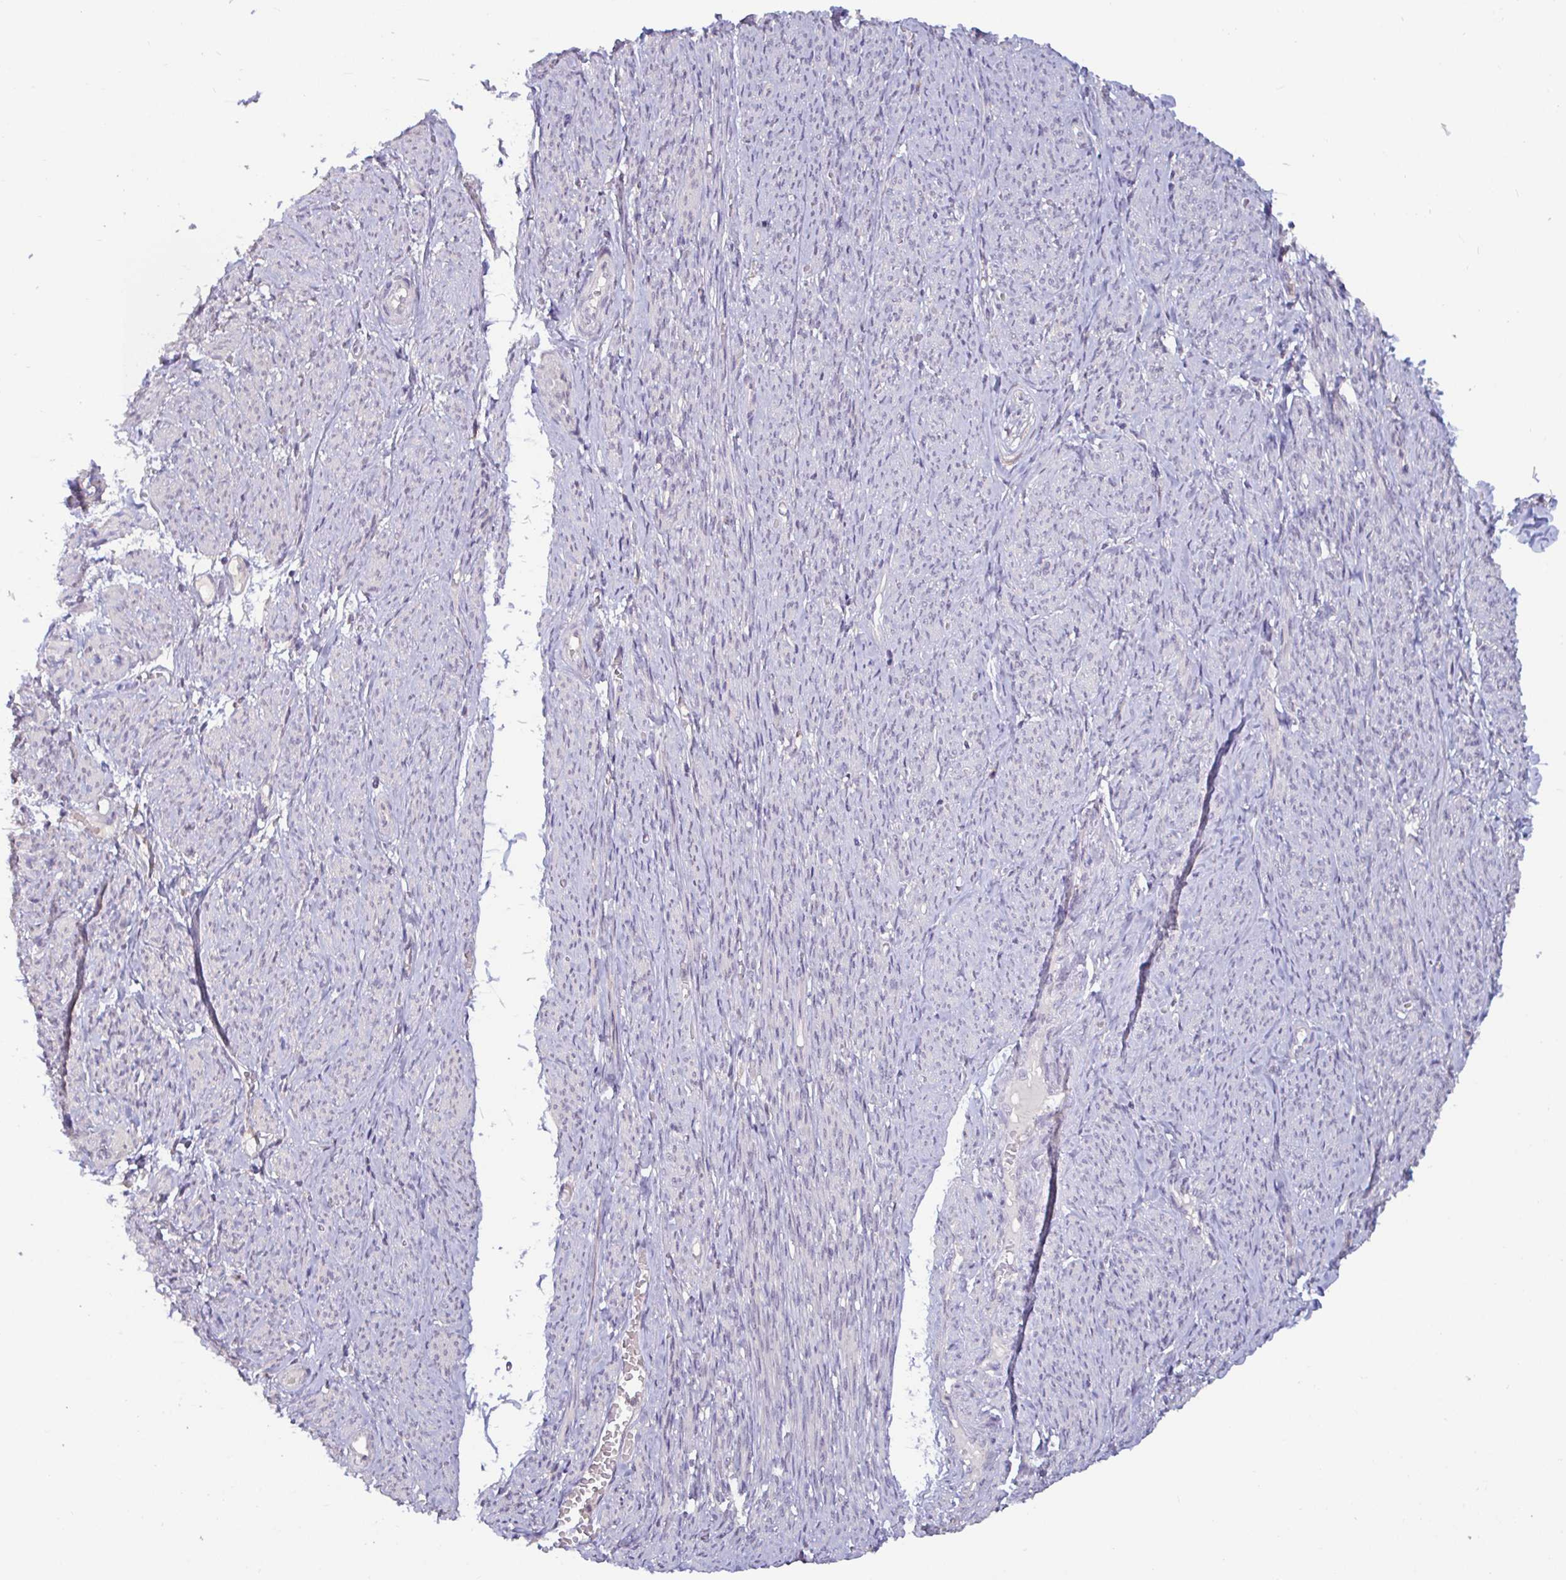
{"staining": {"intensity": "negative", "quantity": "none", "location": "none"}, "tissue": "smooth muscle", "cell_type": "Smooth muscle cells", "image_type": "normal", "snomed": [{"axis": "morphology", "description": "Normal tissue, NOS"}, {"axis": "topography", "description": "Smooth muscle"}], "caption": "The IHC micrograph has no significant positivity in smooth muscle cells of smooth muscle. Nuclei are stained in blue.", "gene": "GSTM1", "patient": {"sex": "female", "age": 65}}